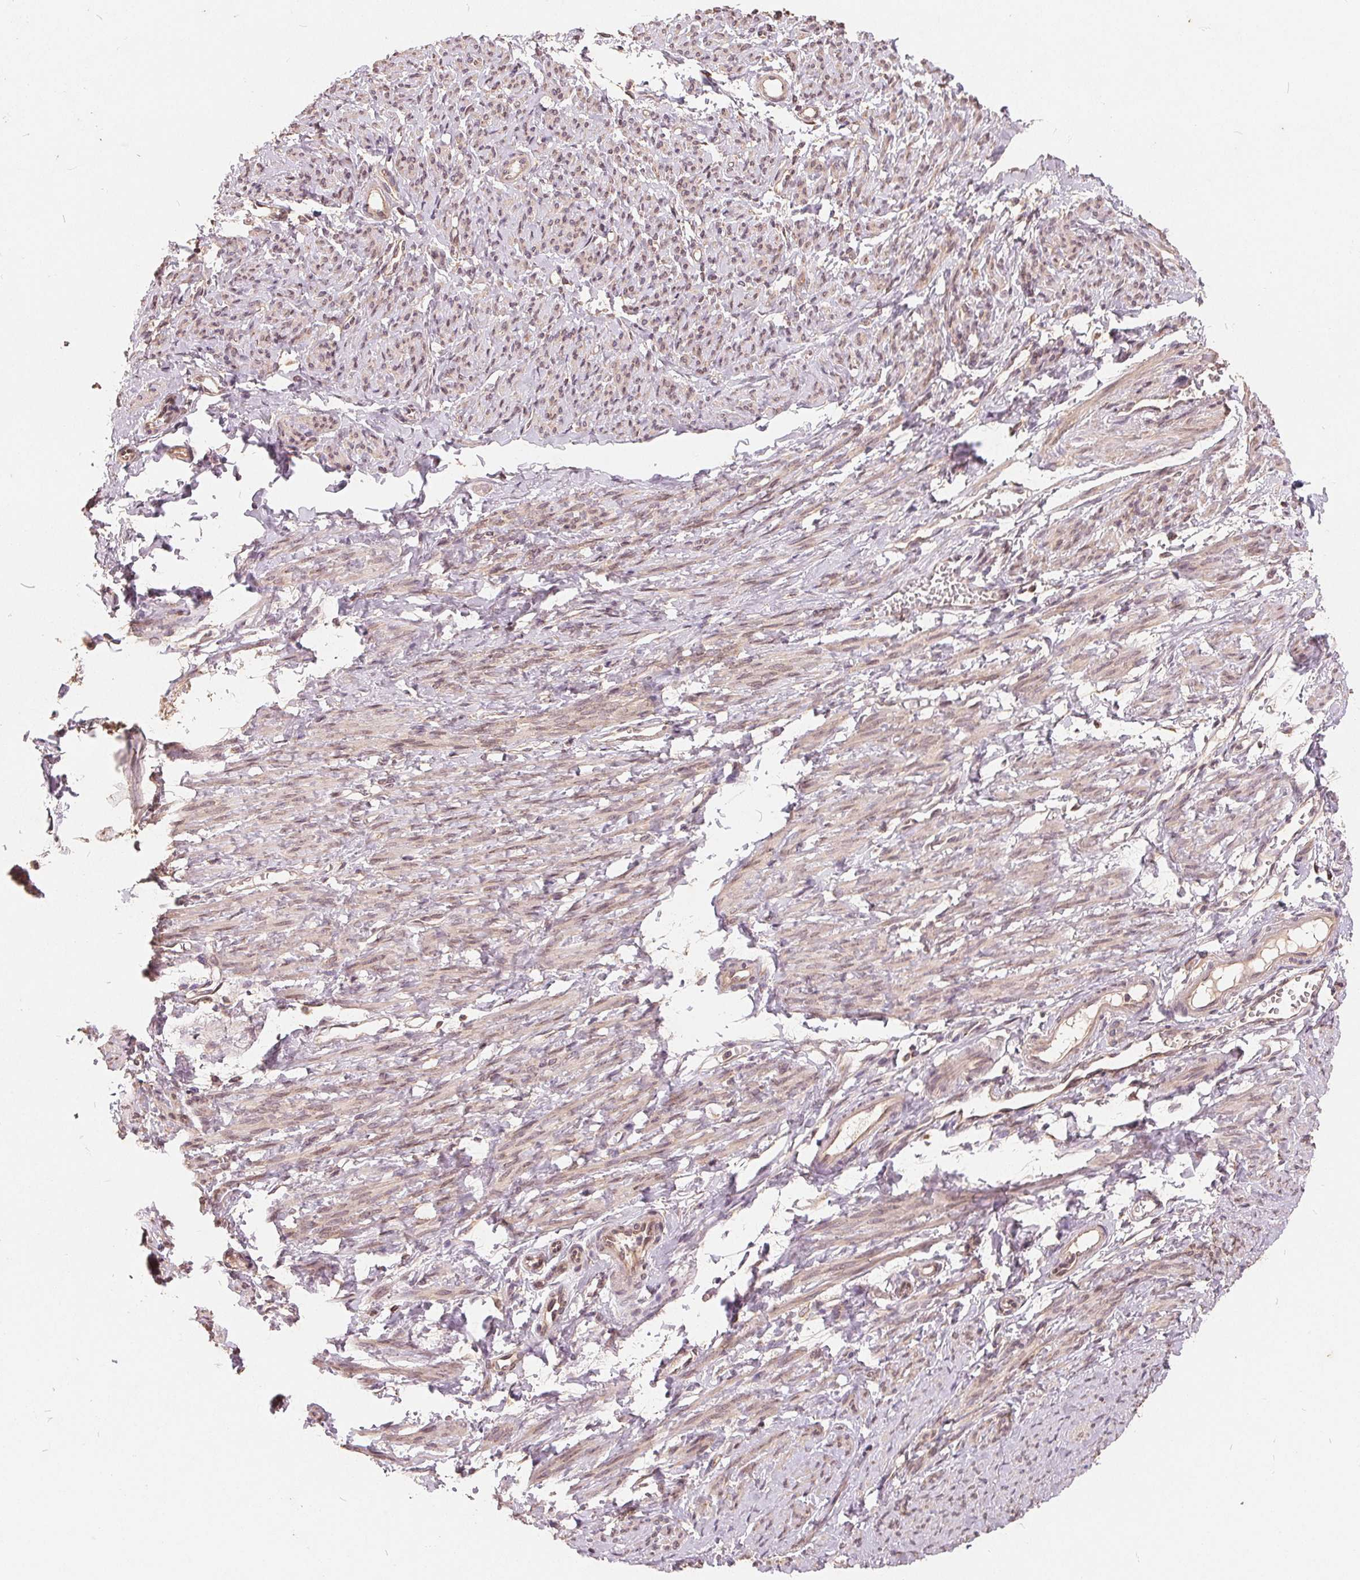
{"staining": {"intensity": "weak", "quantity": "25%-75%", "location": "cytoplasmic/membranous,nuclear"}, "tissue": "smooth muscle", "cell_type": "Smooth muscle cells", "image_type": "normal", "snomed": [{"axis": "morphology", "description": "Normal tissue, NOS"}, {"axis": "topography", "description": "Smooth muscle"}], "caption": "This micrograph shows unremarkable smooth muscle stained with immunohistochemistry to label a protein in brown. The cytoplasmic/membranous,nuclear of smooth muscle cells show weak positivity for the protein. Nuclei are counter-stained blue.", "gene": "CDIPT", "patient": {"sex": "female", "age": 65}}